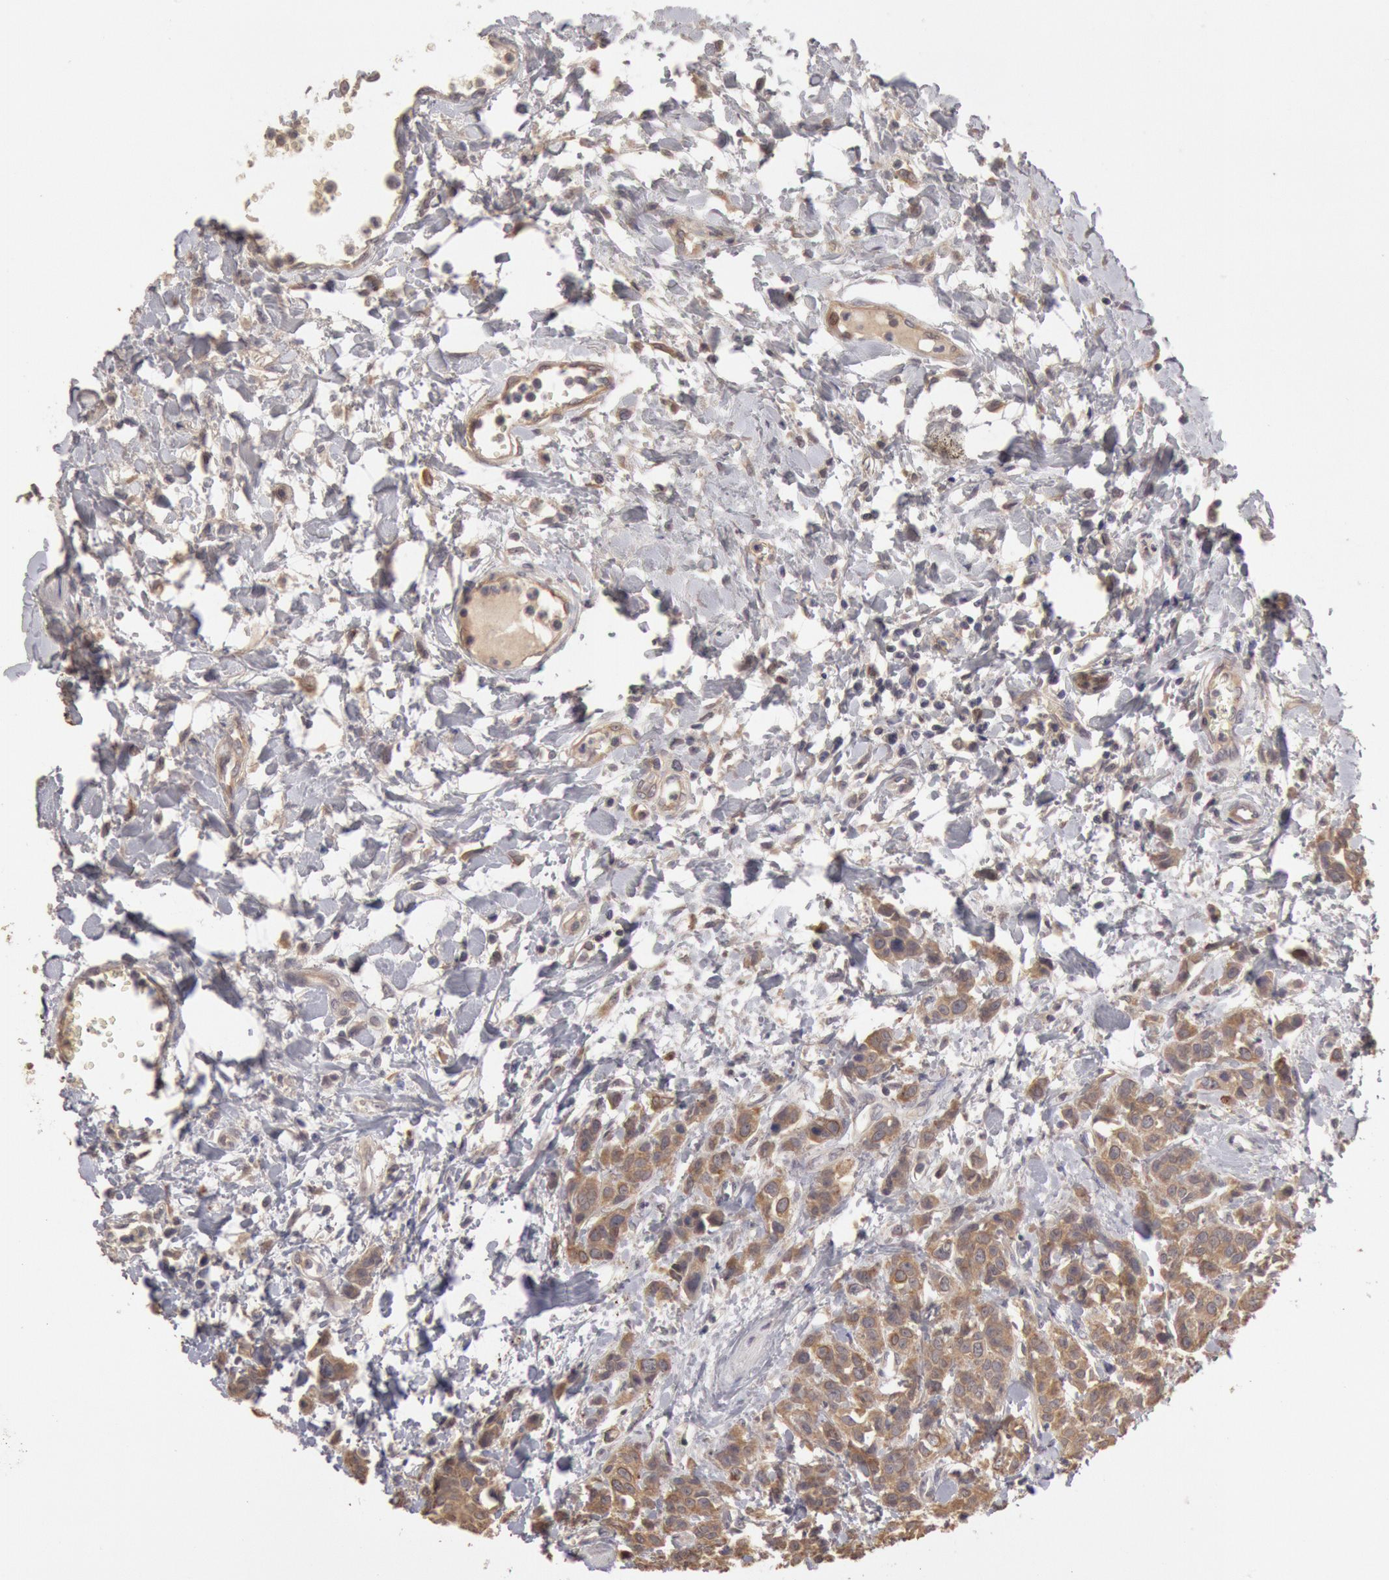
{"staining": {"intensity": "moderate", "quantity": ">75%", "location": "cytoplasmic/membranous"}, "tissue": "urothelial cancer", "cell_type": "Tumor cells", "image_type": "cancer", "snomed": [{"axis": "morphology", "description": "Urothelial carcinoma, High grade"}, {"axis": "topography", "description": "Urinary bladder"}], "caption": "This image reveals immunohistochemistry (IHC) staining of human urothelial cancer, with medium moderate cytoplasmic/membranous expression in approximately >75% of tumor cells.", "gene": "ZFP36L1", "patient": {"sex": "male", "age": 56}}